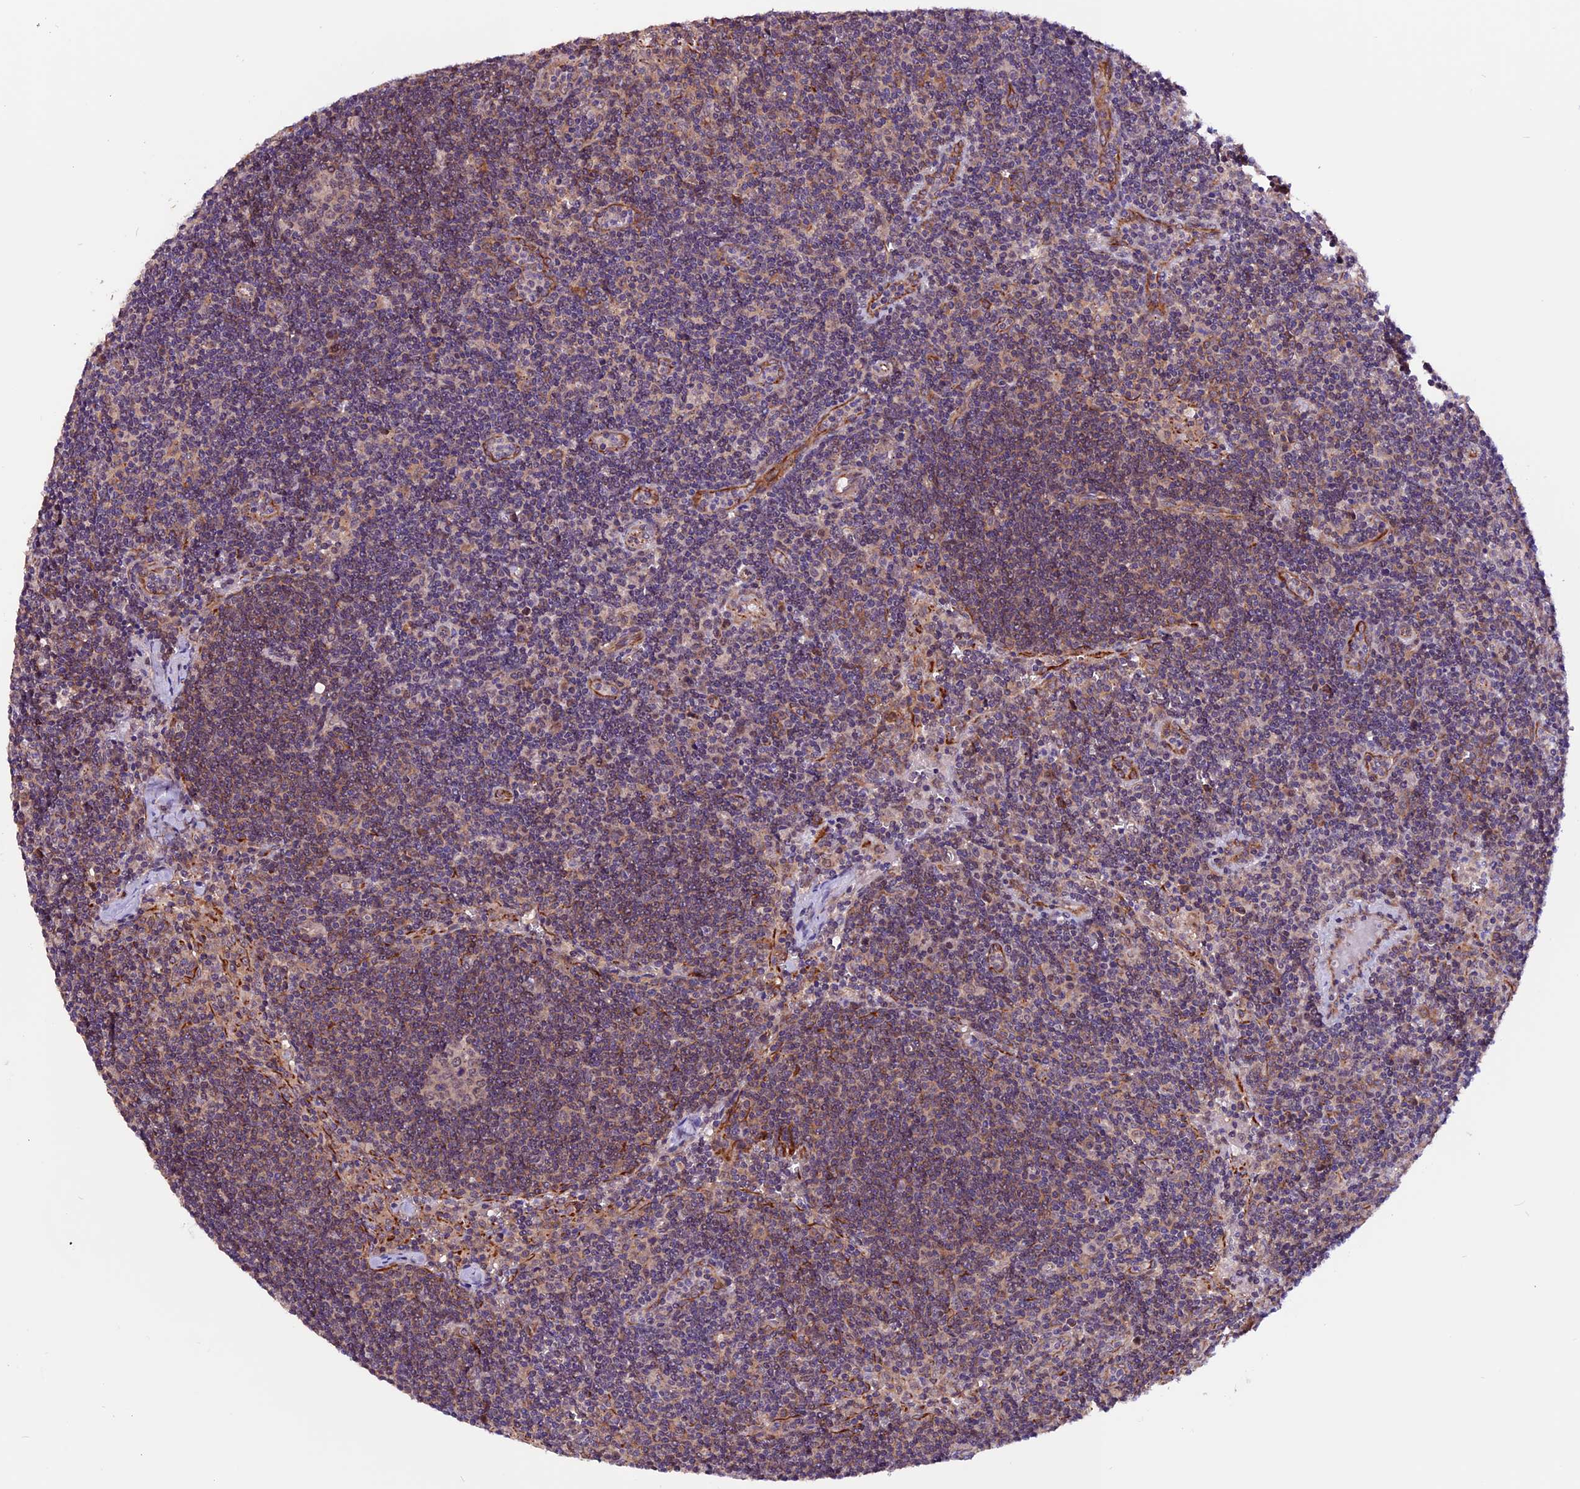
{"staining": {"intensity": "moderate", "quantity": "25%-75%", "location": "cytoplasmic/membranous"}, "tissue": "lymph node", "cell_type": "Germinal center cells", "image_type": "normal", "snomed": [{"axis": "morphology", "description": "Normal tissue, NOS"}, {"axis": "topography", "description": "Lymph node"}], "caption": "This micrograph demonstrates immunohistochemistry (IHC) staining of normal human lymph node, with medium moderate cytoplasmic/membranous positivity in approximately 25%-75% of germinal center cells.", "gene": "RINL", "patient": {"sex": "female", "age": 32}}